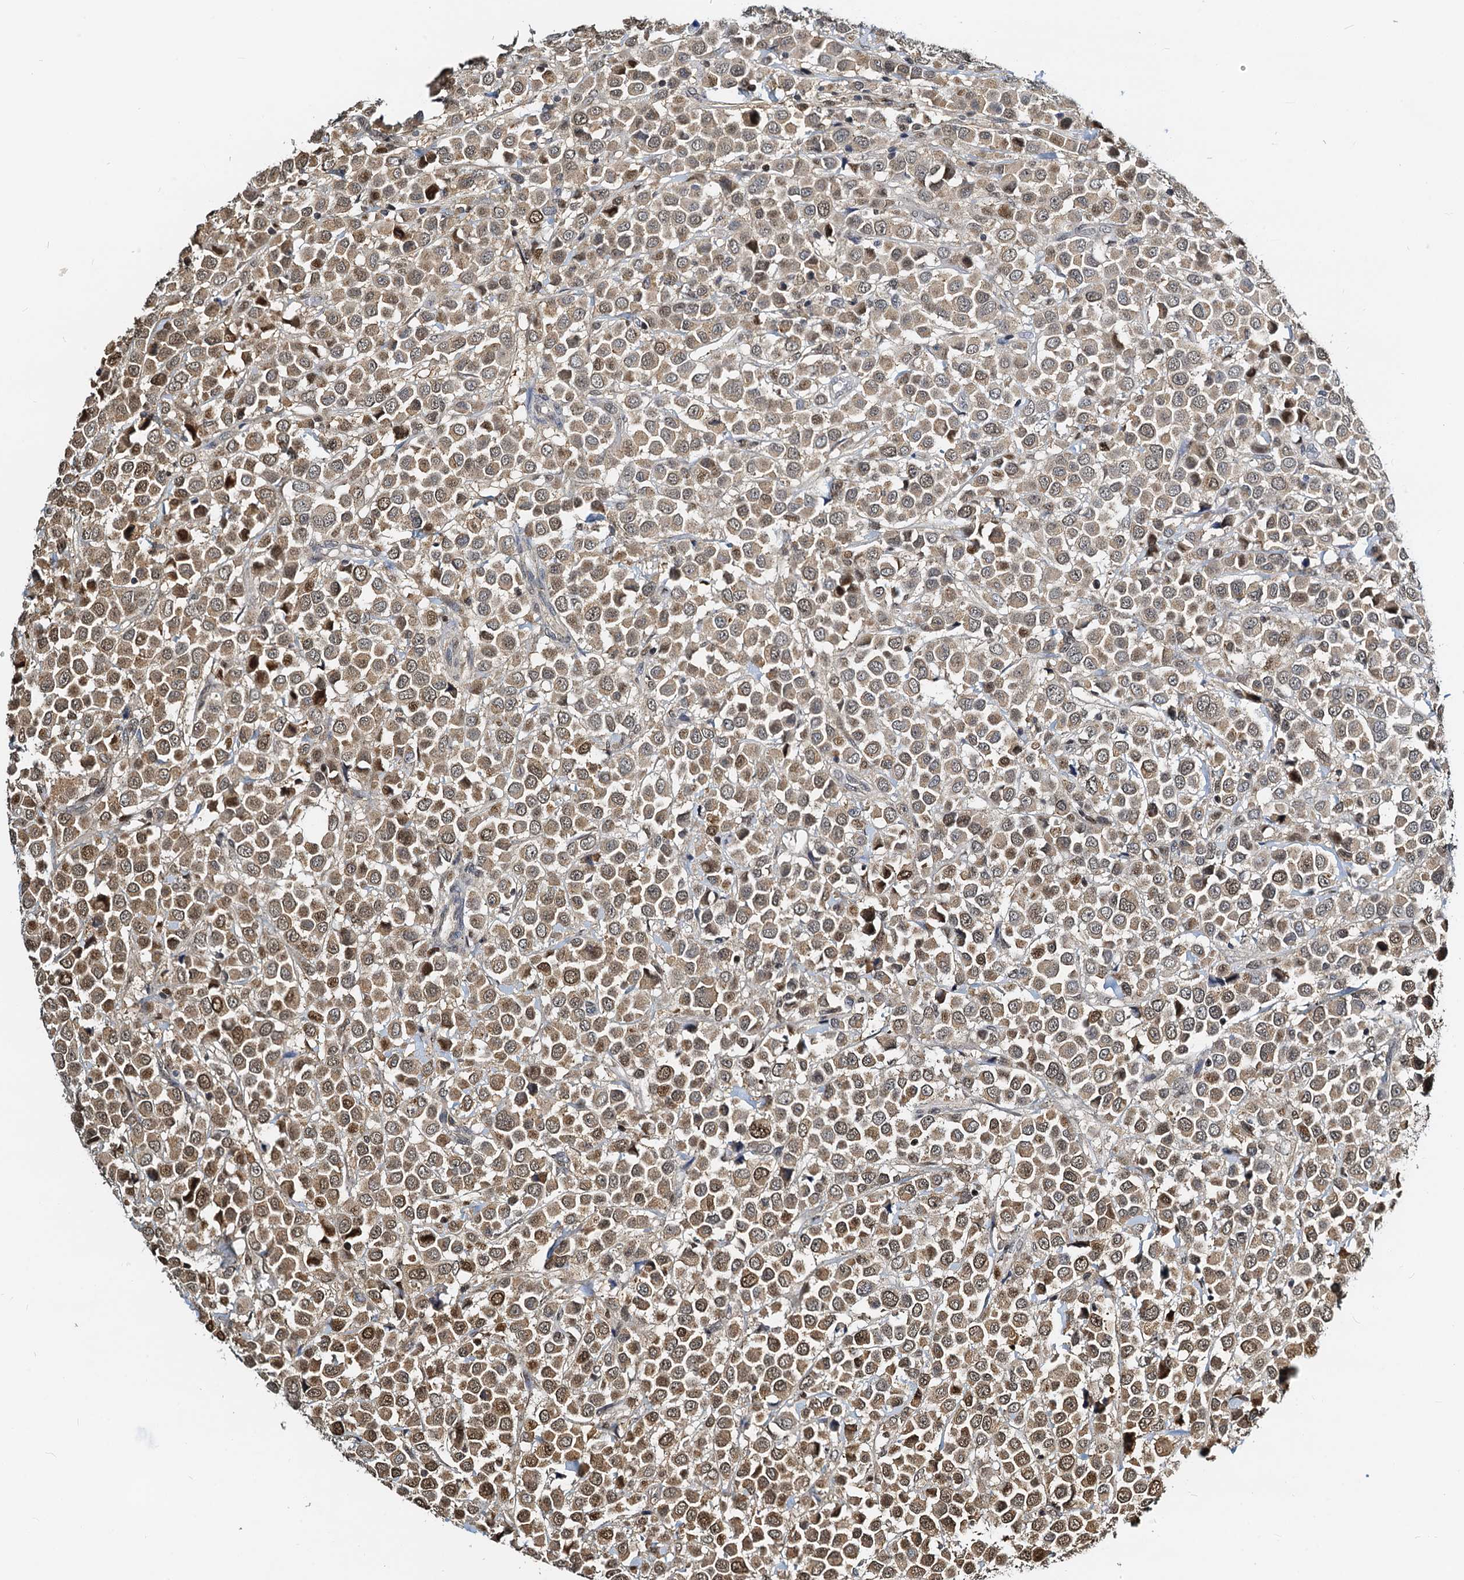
{"staining": {"intensity": "moderate", "quantity": ">75%", "location": "cytoplasmic/membranous,nuclear"}, "tissue": "breast cancer", "cell_type": "Tumor cells", "image_type": "cancer", "snomed": [{"axis": "morphology", "description": "Duct carcinoma"}, {"axis": "topography", "description": "Breast"}], "caption": "The micrograph shows immunohistochemical staining of breast cancer. There is moderate cytoplasmic/membranous and nuclear expression is identified in about >75% of tumor cells.", "gene": "PTGES3", "patient": {"sex": "female", "age": 61}}